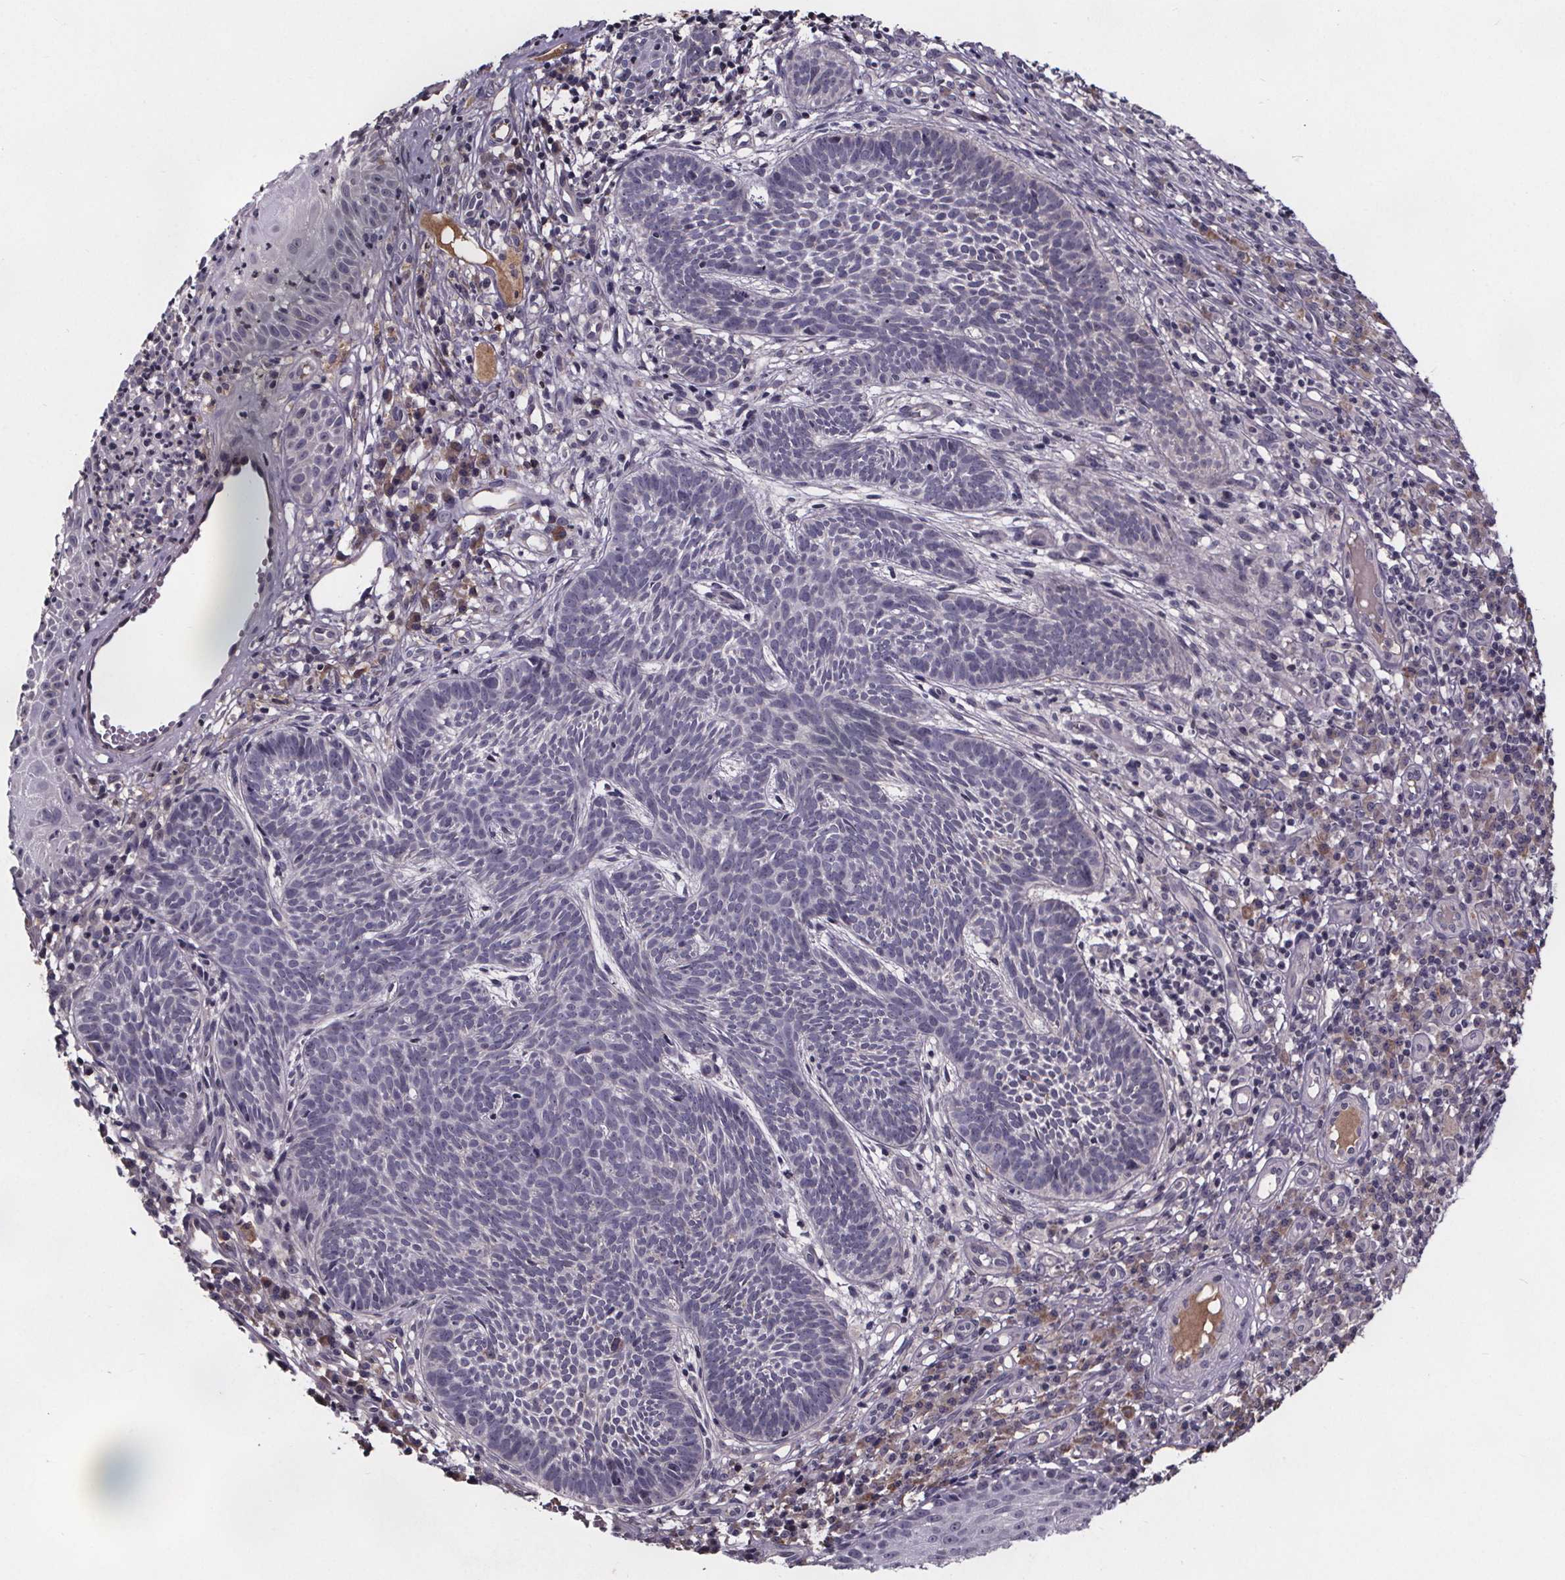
{"staining": {"intensity": "negative", "quantity": "none", "location": "none"}, "tissue": "skin cancer", "cell_type": "Tumor cells", "image_type": "cancer", "snomed": [{"axis": "morphology", "description": "Basal cell carcinoma"}, {"axis": "topography", "description": "Skin"}], "caption": "A histopathology image of basal cell carcinoma (skin) stained for a protein displays no brown staining in tumor cells.", "gene": "NPHP4", "patient": {"sex": "male", "age": 59}}